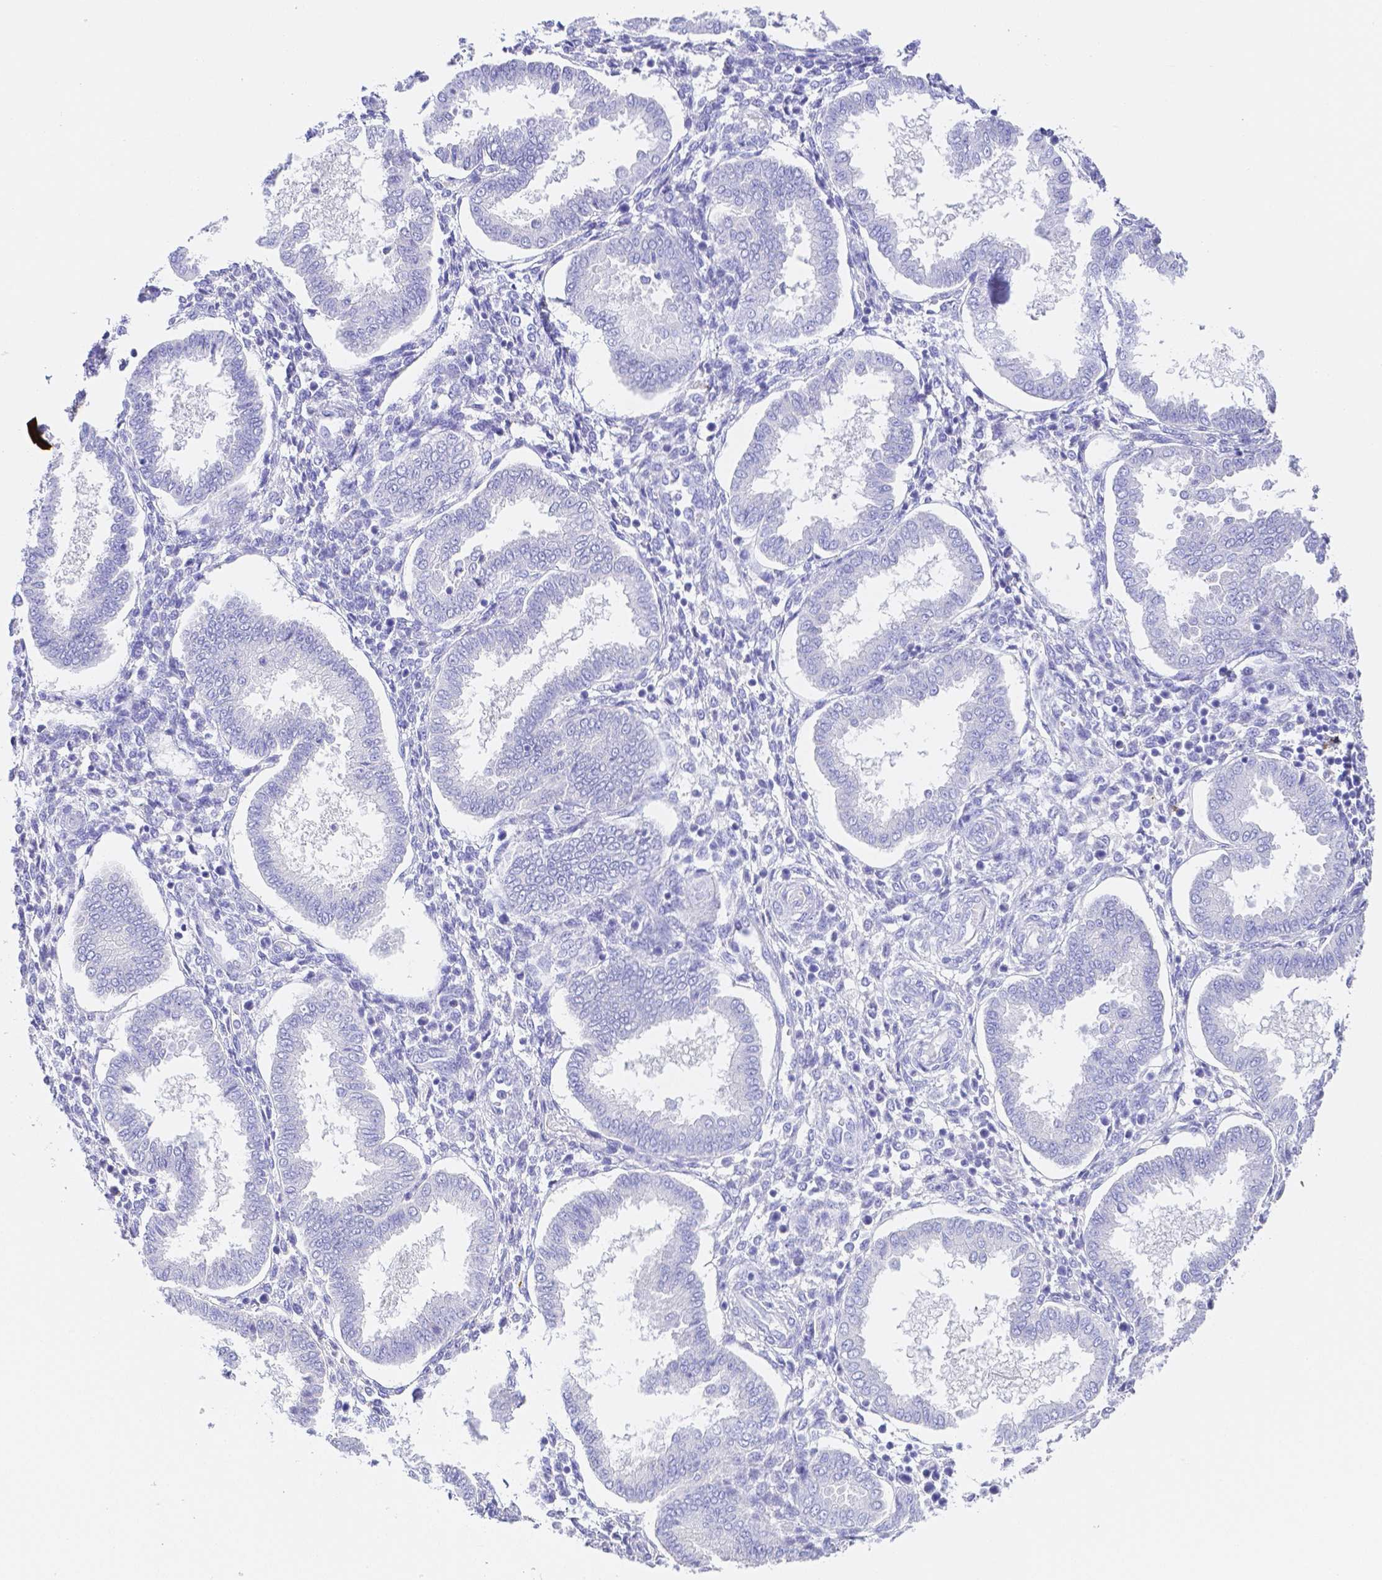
{"staining": {"intensity": "negative", "quantity": "none", "location": "none"}, "tissue": "endometrium", "cell_type": "Cells in endometrial stroma", "image_type": "normal", "snomed": [{"axis": "morphology", "description": "Normal tissue, NOS"}, {"axis": "topography", "description": "Endometrium"}], "caption": "High power microscopy histopathology image of an IHC micrograph of normal endometrium, revealing no significant positivity in cells in endometrial stroma. Nuclei are stained in blue.", "gene": "ZG16B", "patient": {"sex": "female", "age": 24}}